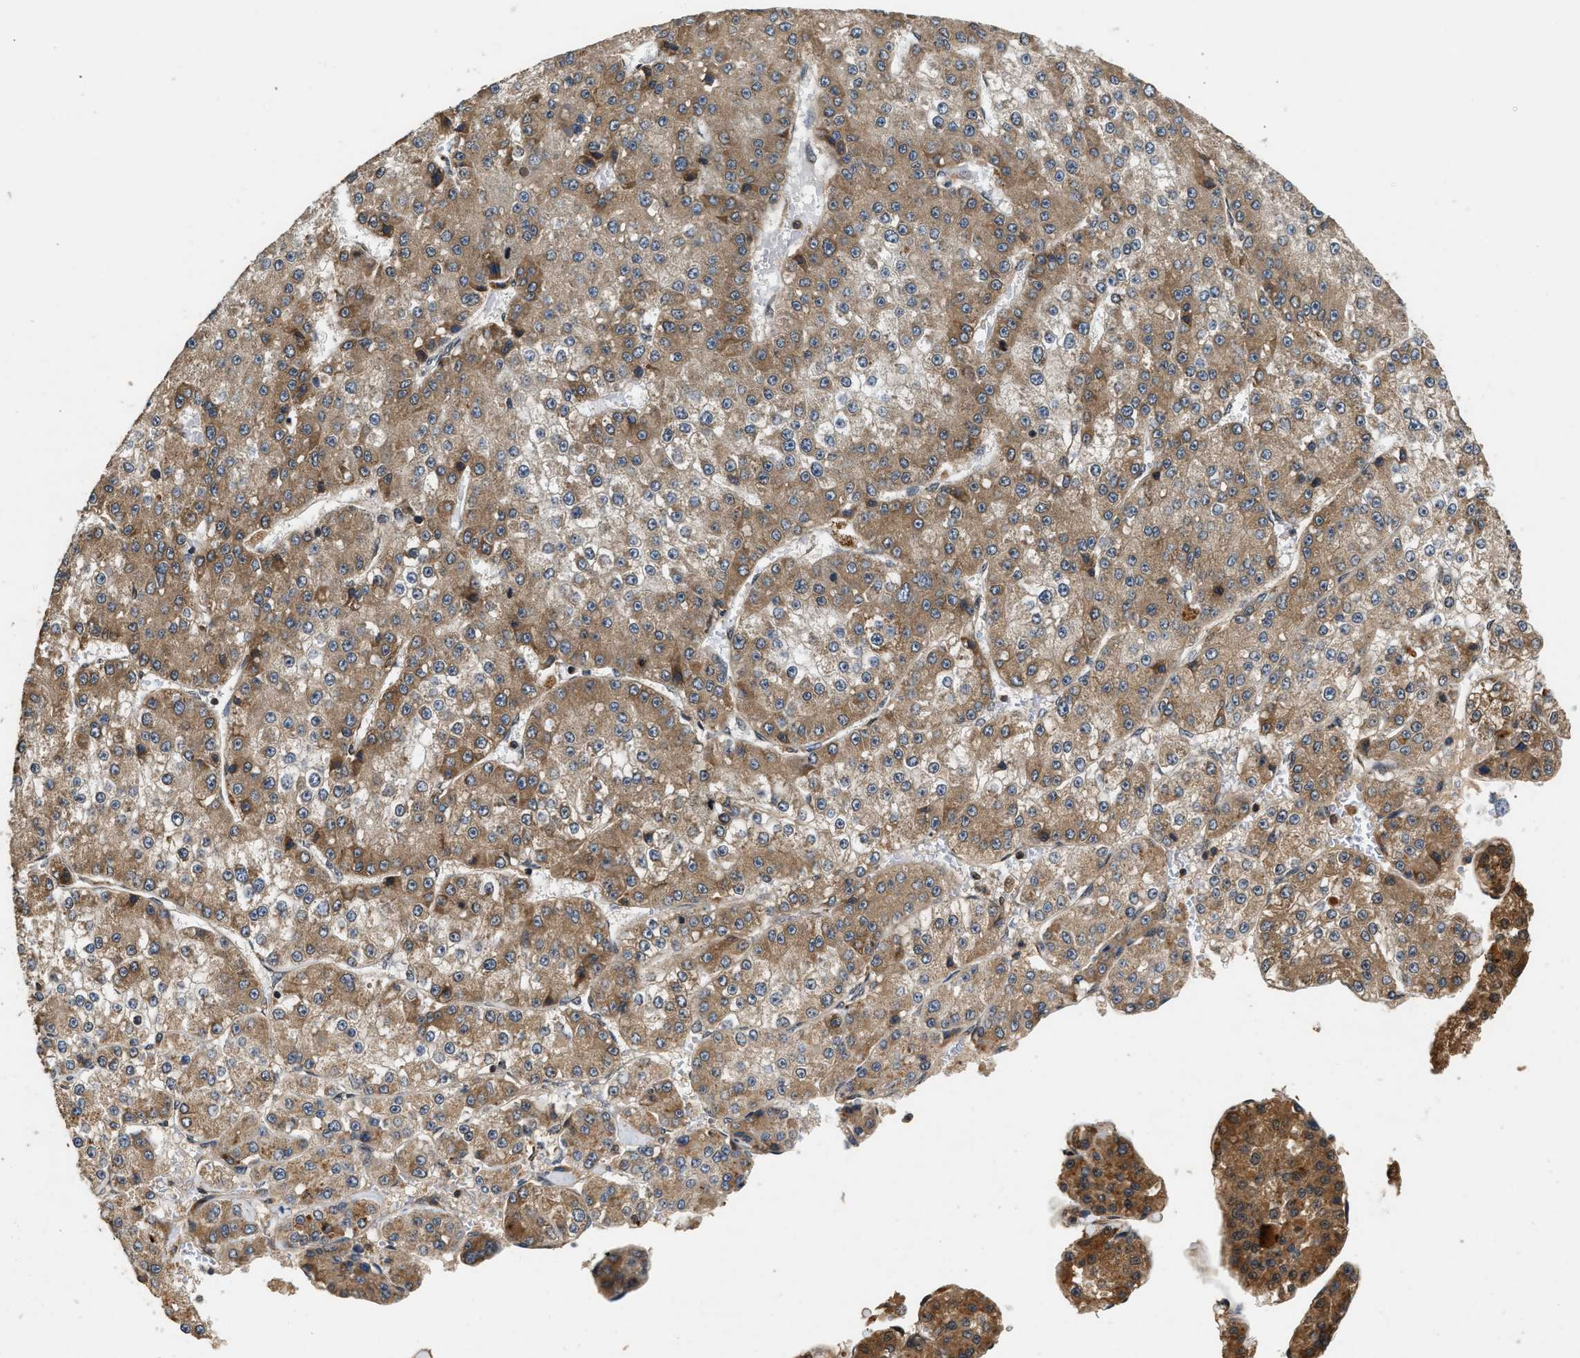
{"staining": {"intensity": "moderate", "quantity": "25%-75%", "location": "cytoplasmic/membranous"}, "tissue": "liver cancer", "cell_type": "Tumor cells", "image_type": "cancer", "snomed": [{"axis": "morphology", "description": "Carcinoma, Hepatocellular, NOS"}, {"axis": "topography", "description": "Liver"}], "caption": "Immunohistochemistry (IHC) (DAB) staining of human hepatocellular carcinoma (liver) demonstrates moderate cytoplasmic/membranous protein positivity in about 25%-75% of tumor cells. (DAB (3,3'-diaminobenzidine) IHC, brown staining for protein, blue staining for nuclei).", "gene": "DNAJC2", "patient": {"sex": "female", "age": 73}}